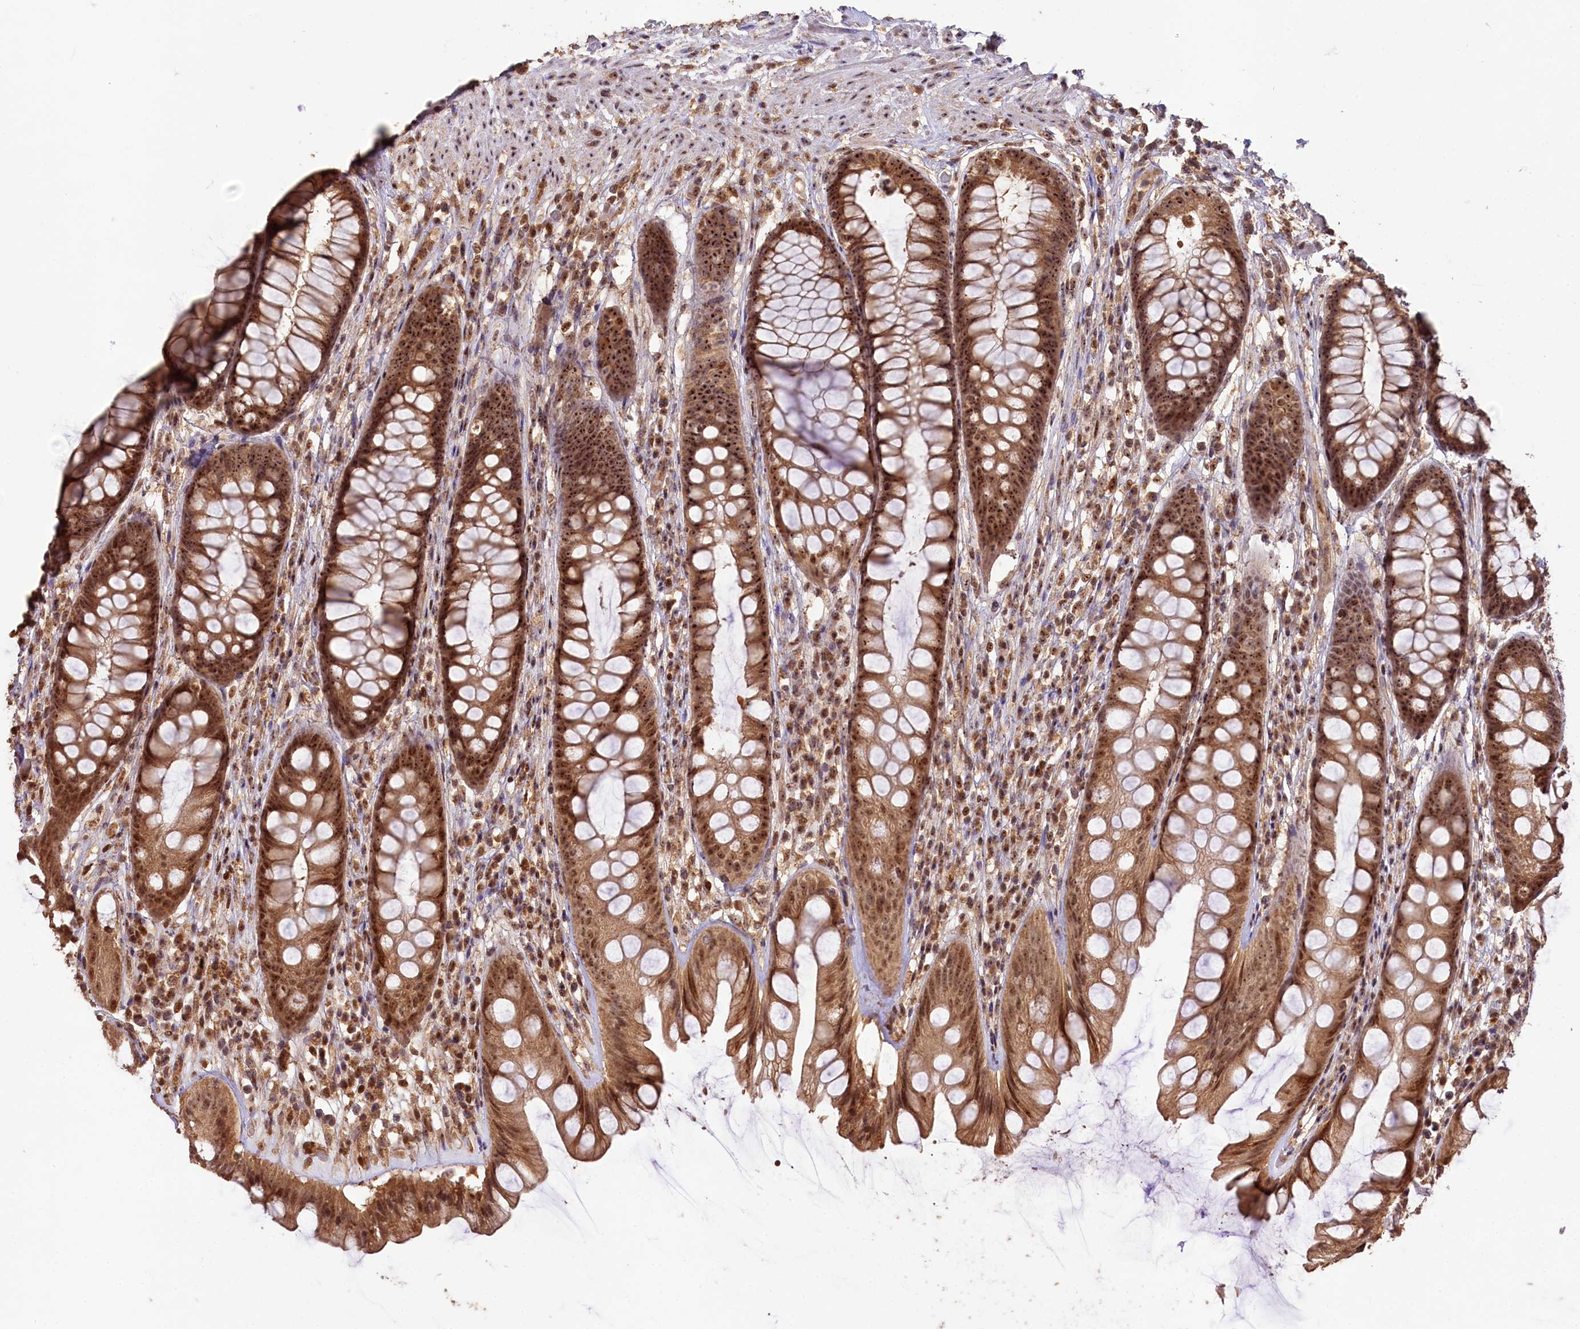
{"staining": {"intensity": "strong", "quantity": ">75%", "location": "cytoplasmic/membranous,nuclear"}, "tissue": "rectum", "cell_type": "Glandular cells", "image_type": "normal", "snomed": [{"axis": "morphology", "description": "Normal tissue, NOS"}, {"axis": "topography", "description": "Rectum"}], "caption": "Normal rectum was stained to show a protein in brown. There is high levels of strong cytoplasmic/membranous,nuclear expression in approximately >75% of glandular cells. Using DAB (brown) and hematoxylin (blue) stains, captured at high magnification using brightfield microscopy.", "gene": "RRP8", "patient": {"sex": "male", "age": 74}}